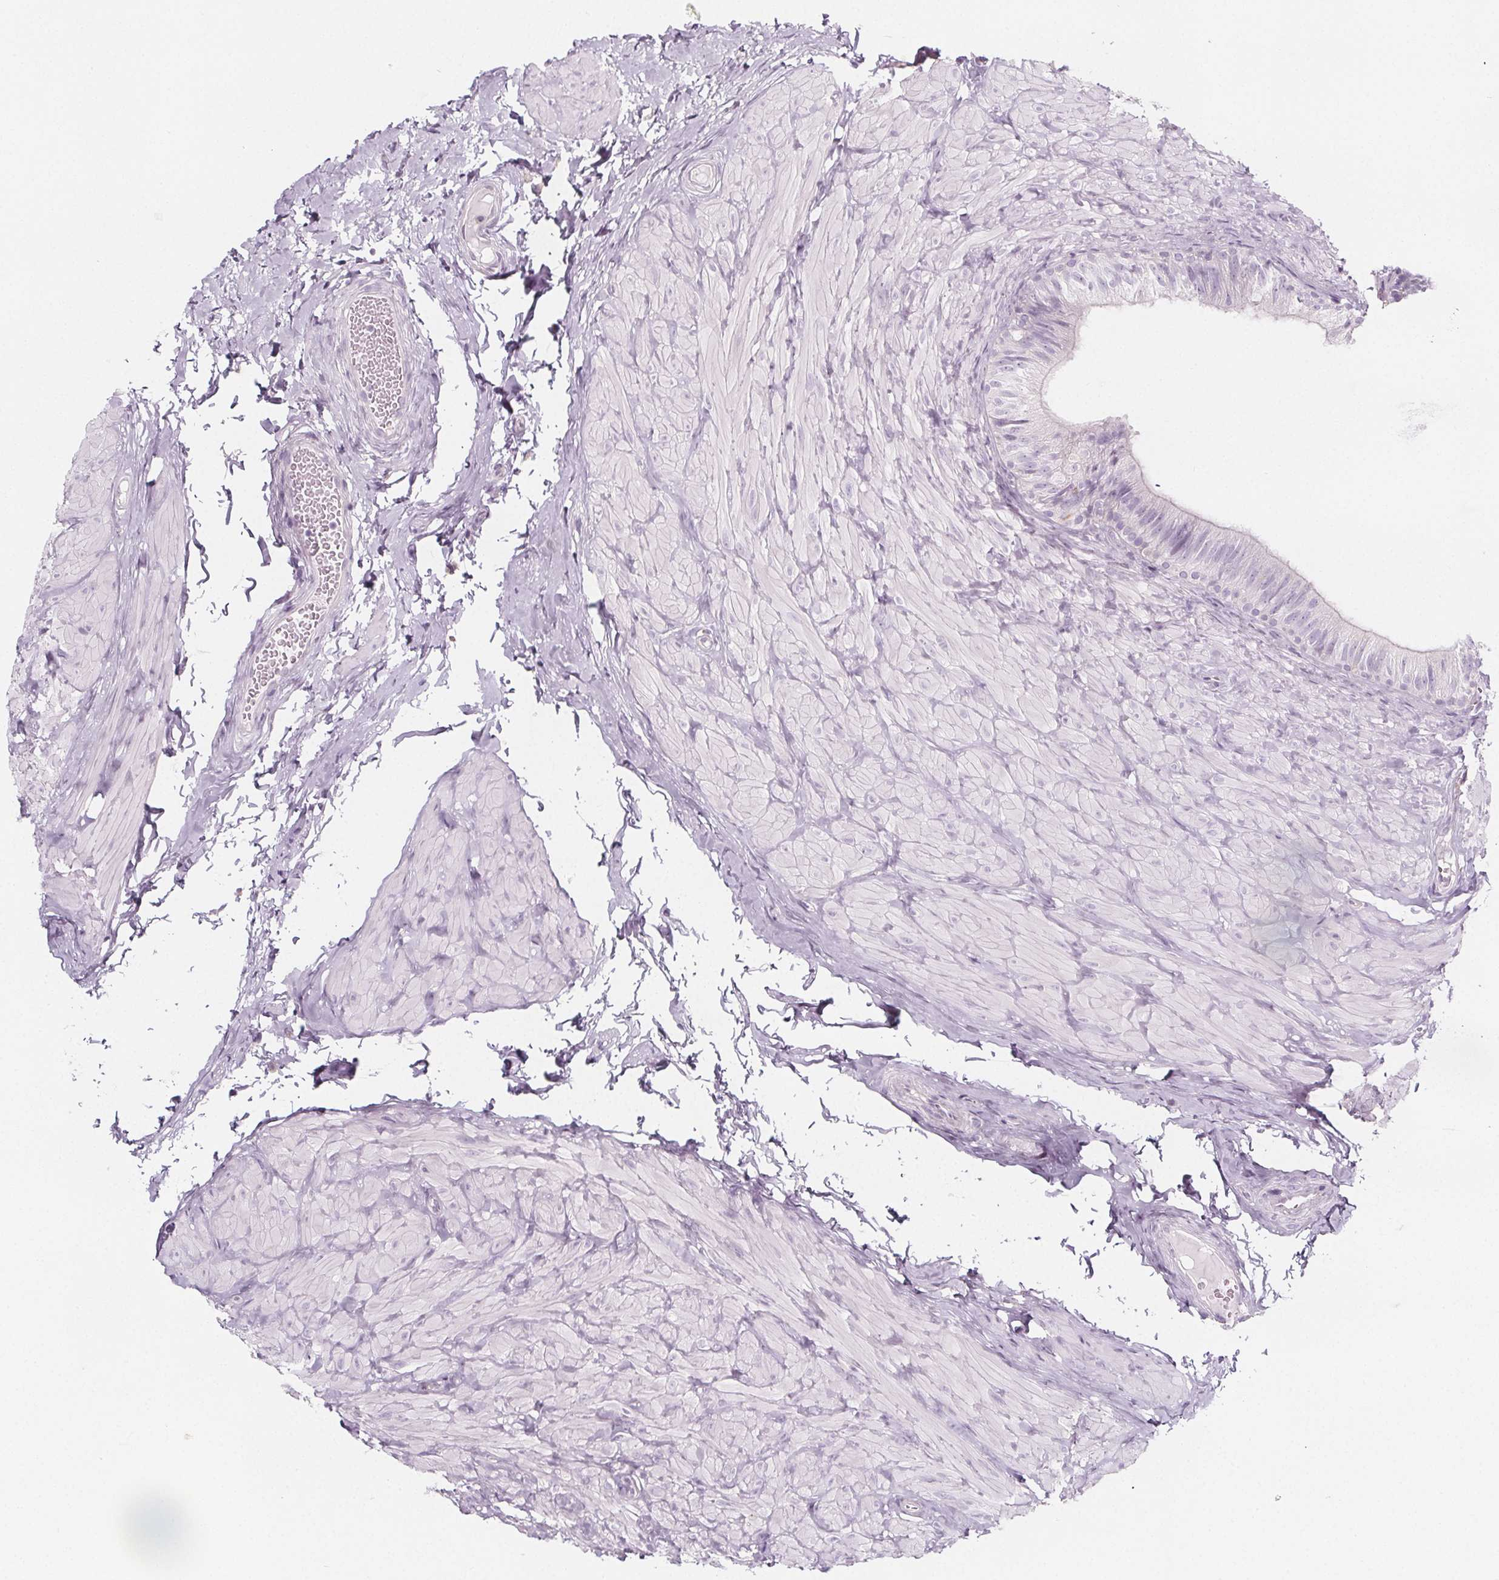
{"staining": {"intensity": "negative", "quantity": "none", "location": "none"}, "tissue": "epididymis", "cell_type": "Glandular cells", "image_type": "normal", "snomed": [{"axis": "morphology", "description": "Normal tissue, NOS"}, {"axis": "topography", "description": "Epididymis, spermatic cord, NOS"}, {"axis": "topography", "description": "Epididymis"}, {"axis": "topography", "description": "Peripheral nerve tissue"}], "caption": "Immunohistochemical staining of benign epididymis demonstrates no significant expression in glandular cells.", "gene": "IL17C", "patient": {"sex": "male", "age": 29}}